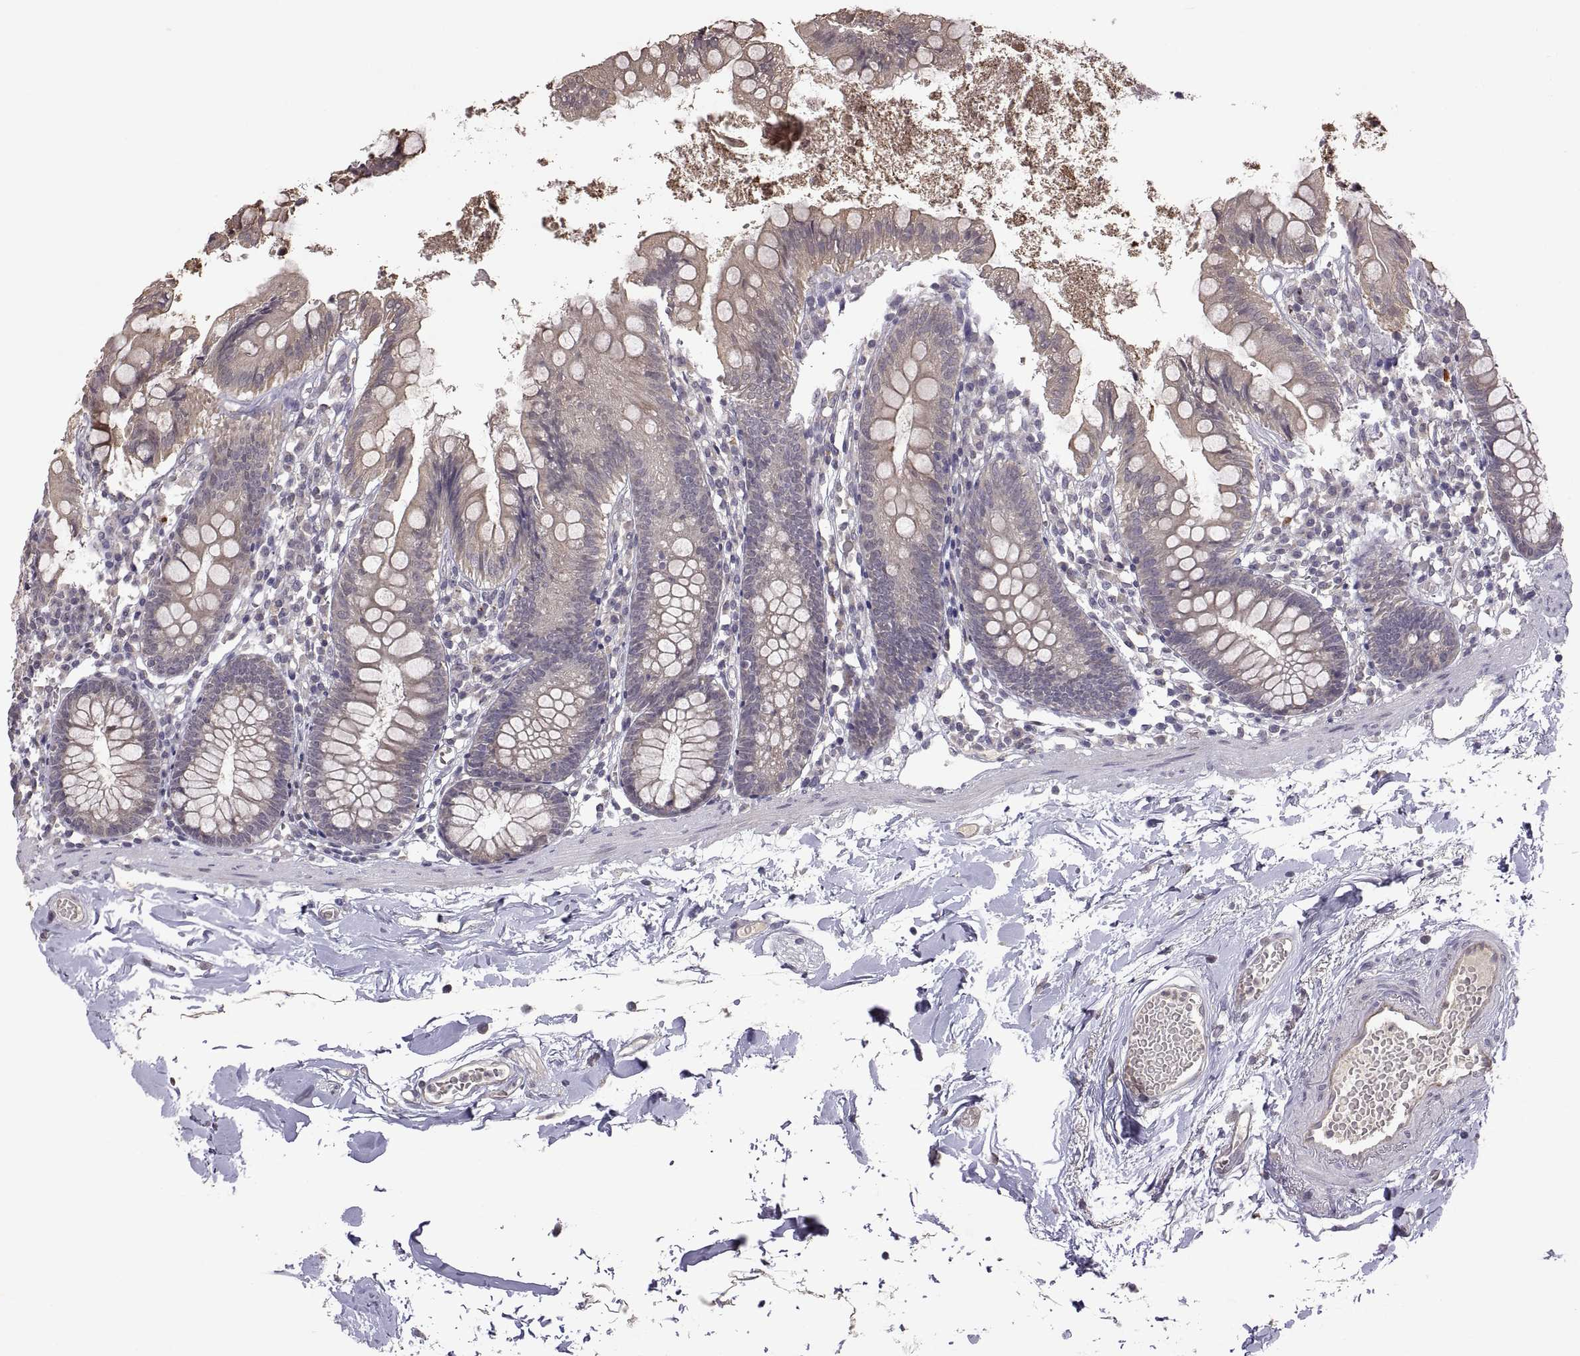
{"staining": {"intensity": "weak", "quantity": "25%-75%", "location": "cytoplasmic/membranous"}, "tissue": "small intestine", "cell_type": "Glandular cells", "image_type": "normal", "snomed": [{"axis": "morphology", "description": "Normal tissue, NOS"}, {"axis": "topography", "description": "Small intestine"}], "caption": "This micrograph reveals immunohistochemistry staining of unremarkable small intestine, with low weak cytoplasmic/membranous expression in about 25%-75% of glandular cells.", "gene": "LAMA1", "patient": {"sex": "female", "age": 90}}